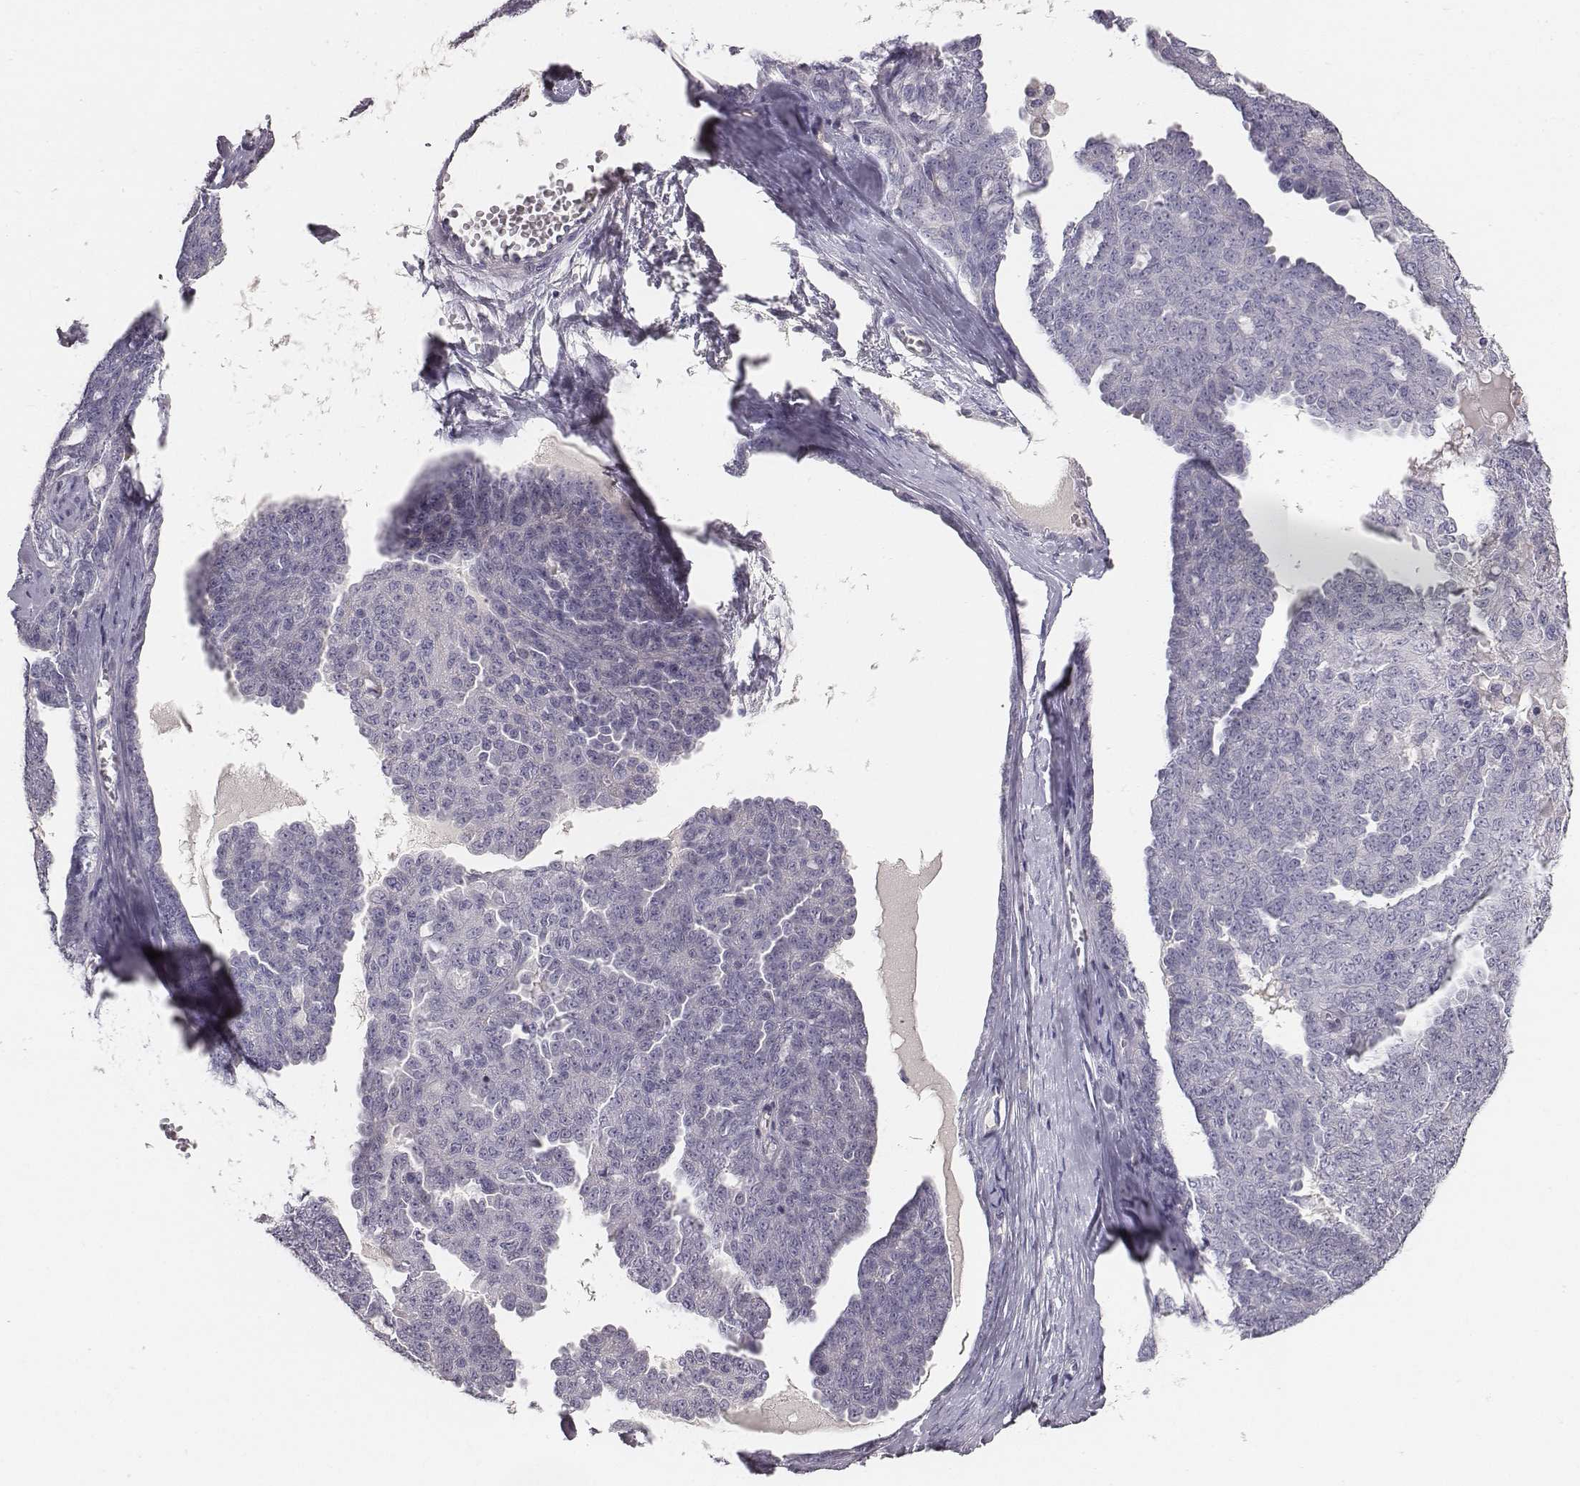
{"staining": {"intensity": "negative", "quantity": "none", "location": "none"}, "tissue": "ovarian cancer", "cell_type": "Tumor cells", "image_type": "cancer", "snomed": [{"axis": "morphology", "description": "Cystadenocarcinoma, serous, NOS"}, {"axis": "topography", "description": "Ovary"}], "caption": "Tumor cells show no significant protein positivity in ovarian serous cystadenocarcinoma. (DAB (3,3'-diaminobenzidine) IHC visualized using brightfield microscopy, high magnification).", "gene": "MYH6", "patient": {"sex": "female", "age": 71}}